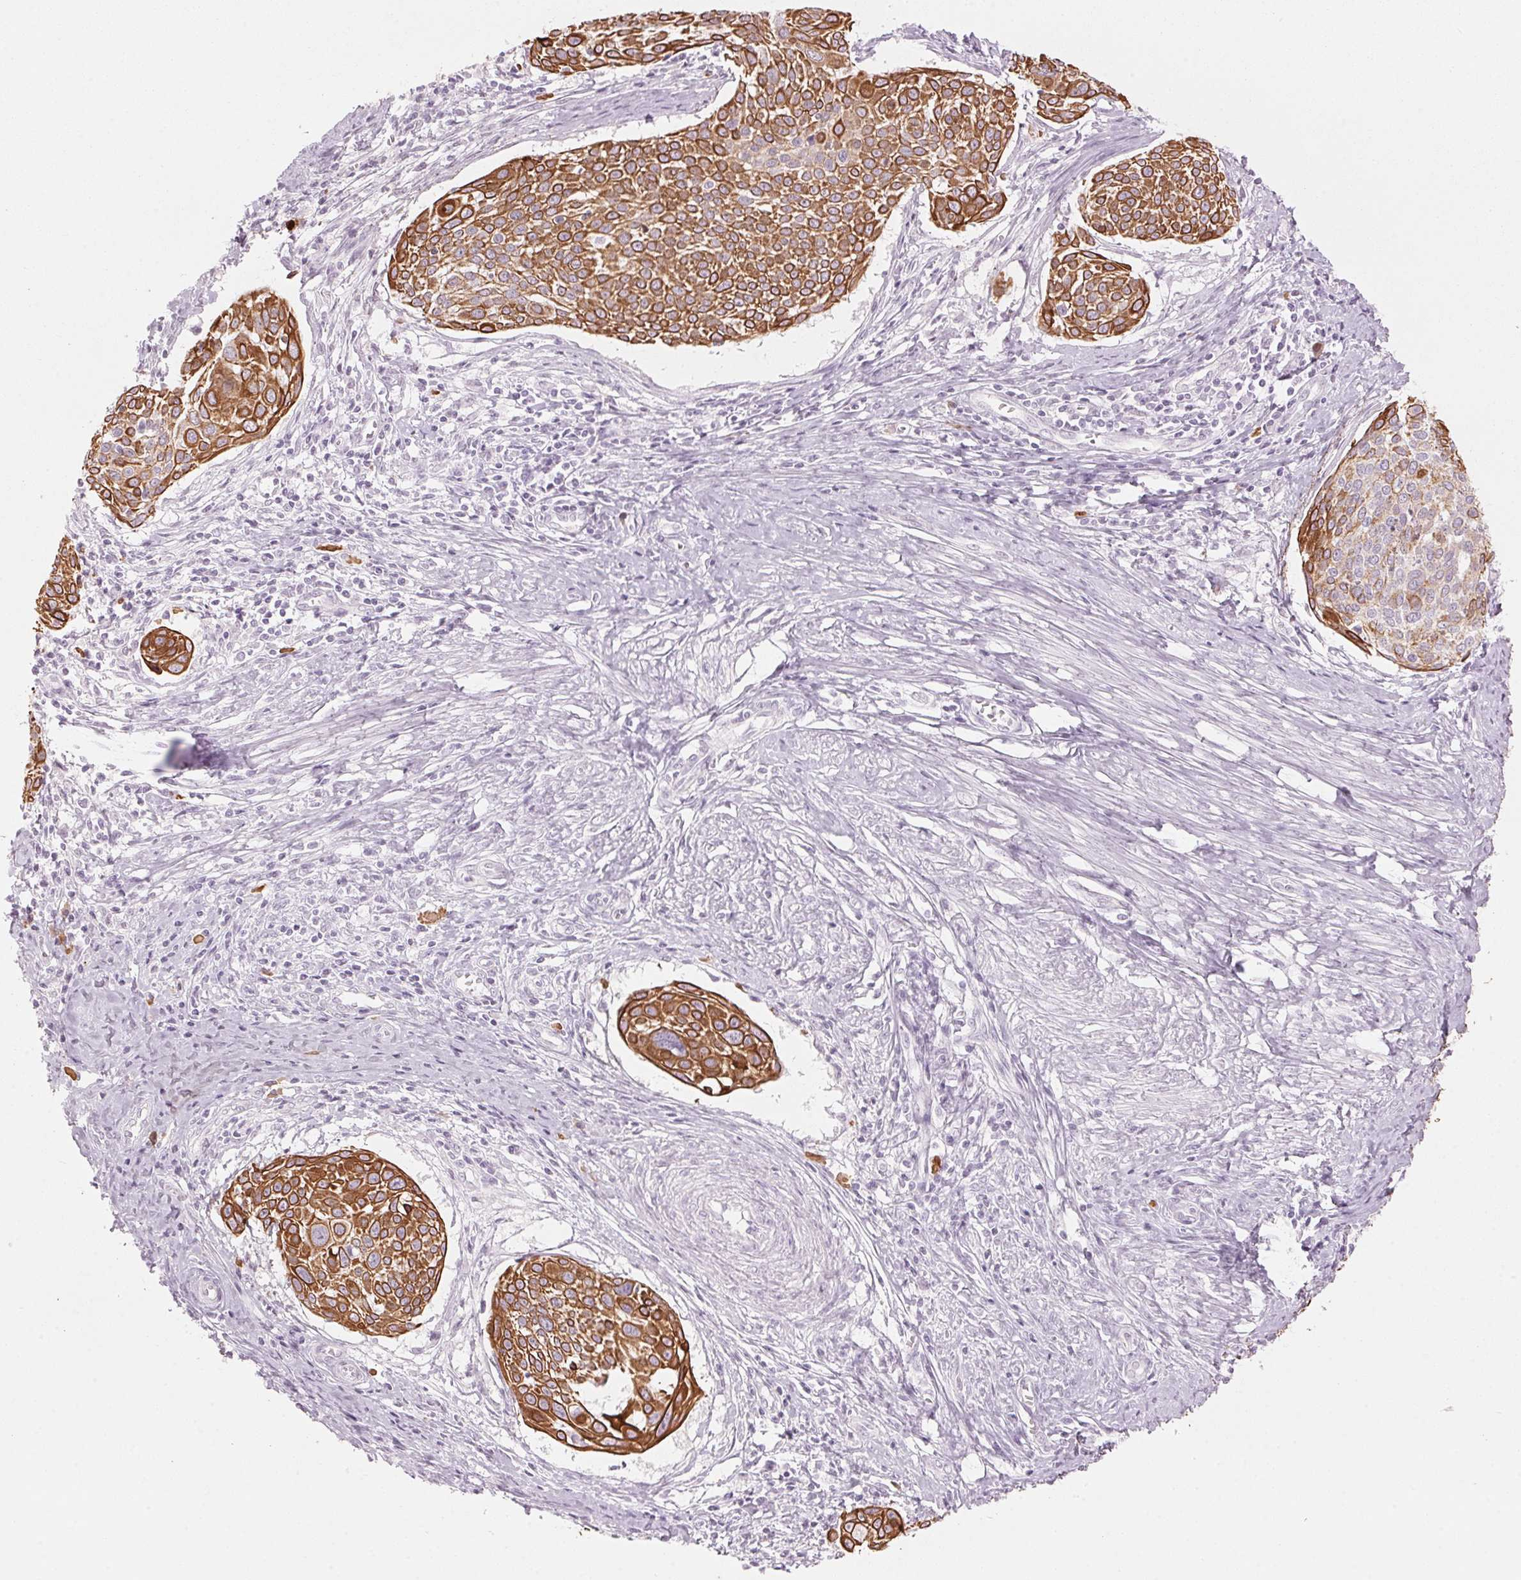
{"staining": {"intensity": "strong", "quantity": ">75%", "location": "cytoplasmic/membranous"}, "tissue": "cervical cancer", "cell_type": "Tumor cells", "image_type": "cancer", "snomed": [{"axis": "morphology", "description": "Squamous cell carcinoma, NOS"}, {"axis": "topography", "description": "Cervix"}], "caption": "Immunohistochemical staining of human cervical cancer shows high levels of strong cytoplasmic/membranous protein positivity in about >75% of tumor cells.", "gene": "SCTR", "patient": {"sex": "female", "age": 39}}